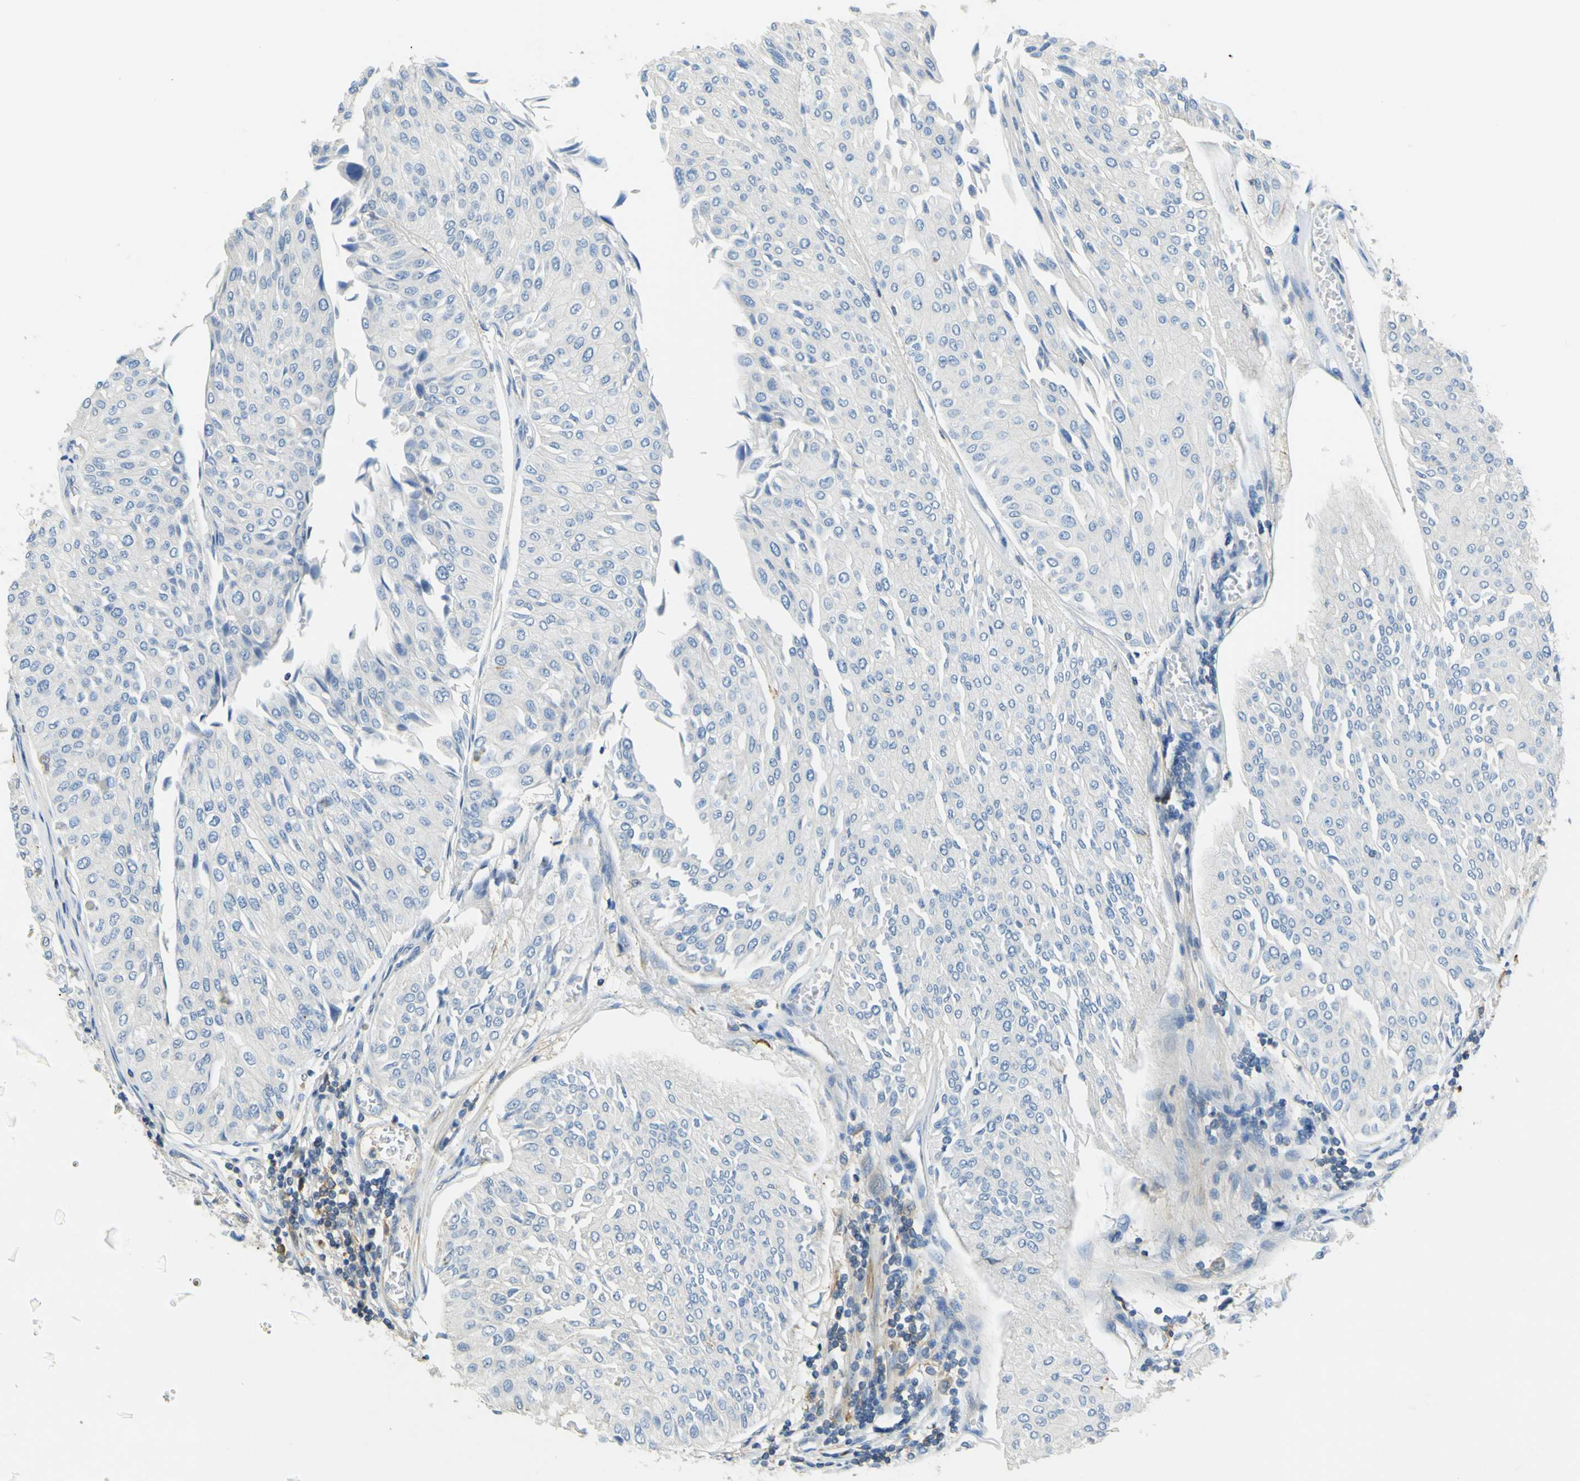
{"staining": {"intensity": "negative", "quantity": "none", "location": "none"}, "tissue": "urothelial cancer", "cell_type": "Tumor cells", "image_type": "cancer", "snomed": [{"axis": "morphology", "description": "Urothelial carcinoma, Low grade"}, {"axis": "topography", "description": "Urinary bladder"}], "caption": "Protein analysis of urothelial cancer exhibits no significant expression in tumor cells.", "gene": "OGN", "patient": {"sex": "male", "age": 67}}